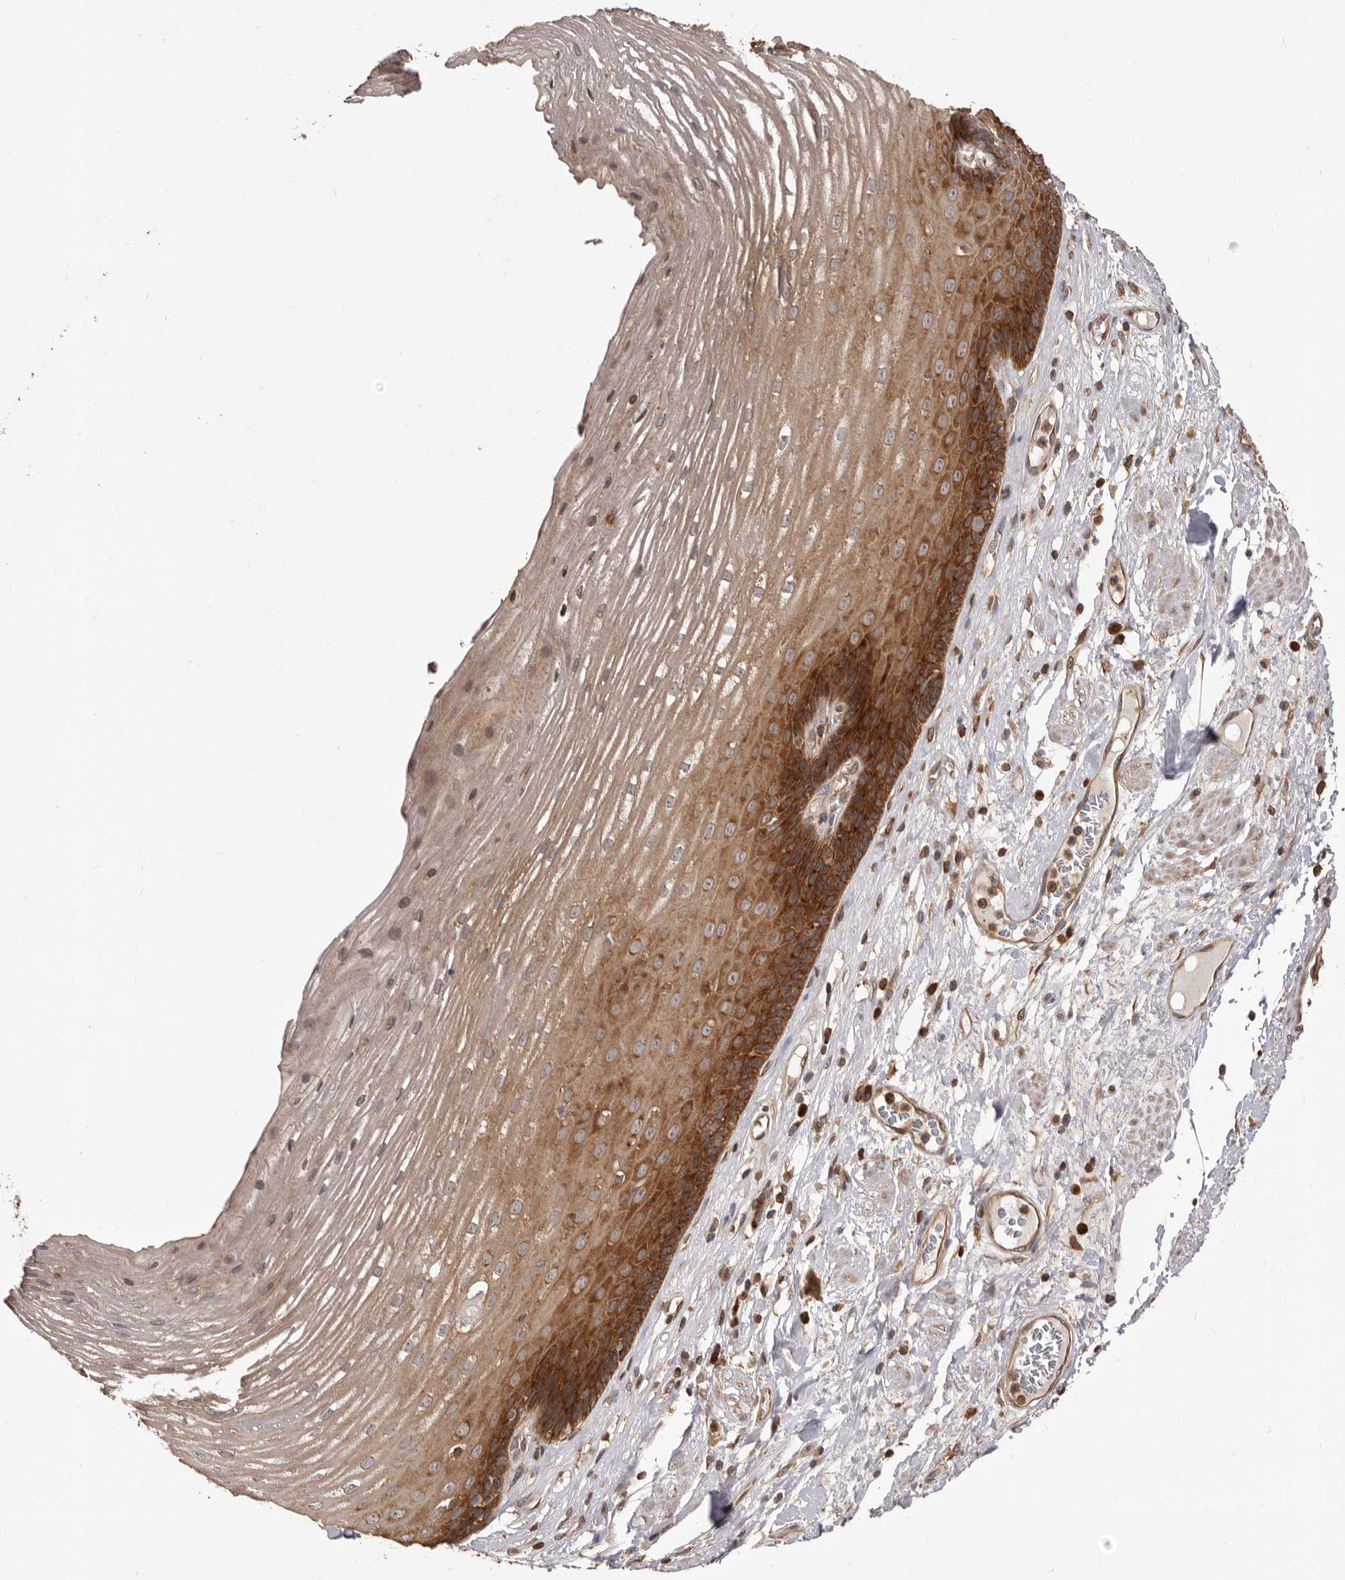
{"staining": {"intensity": "strong", "quantity": ">75%", "location": "cytoplasmic/membranous"}, "tissue": "esophagus", "cell_type": "Squamous epithelial cells", "image_type": "normal", "snomed": [{"axis": "morphology", "description": "Normal tissue, NOS"}, {"axis": "topography", "description": "Esophagus"}], "caption": "Esophagus stained with DAB immunohistochemistry shows high levels of strong cytoplasmic/membranous staining in approximately >75% of squamous epithelial cells.", "gene": "HBS1L", "patient": {"sex": "male", "age": 62}}